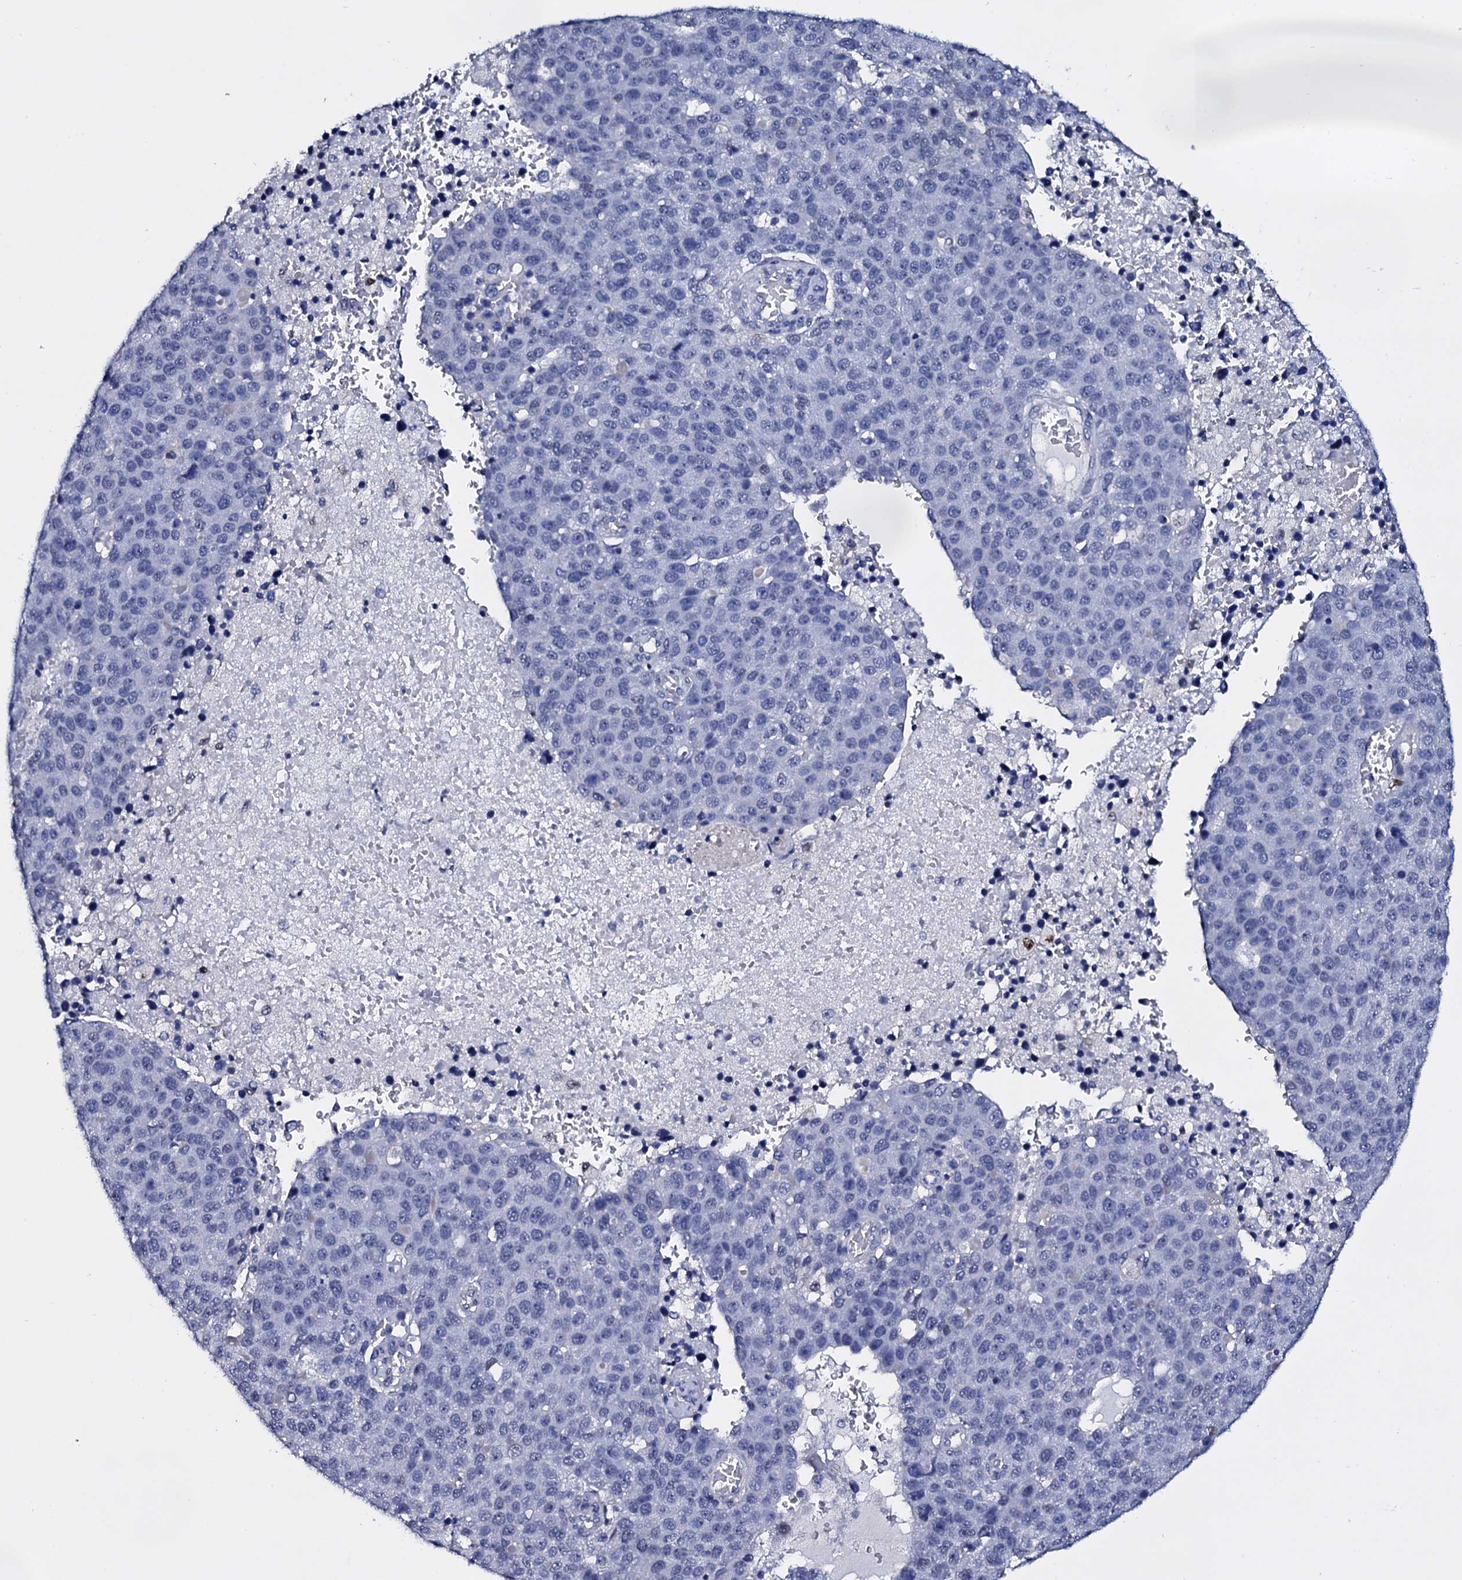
{"staining": {"intensity": "negative", "quantity": "none", "location": "none"}, "tissue": "pancreatic cancer", "cell_type": "Tumor cells", "image_type": "cancer", "snomed": [{"axis": "morphology", "description": "Adenocarcinoma, NOS"}, {"axis": "topography", "description": "Pancreas"}], "caption": "This micrograph is of adenocarcinoma (pancreatic) stained with immunohistochemistry to label a protein in brown with the nuclei are counter-stained blue. There is no positivity in tumor cells.", "gene": "NPM2", "patient": {"sex": "female", "age": 61}}